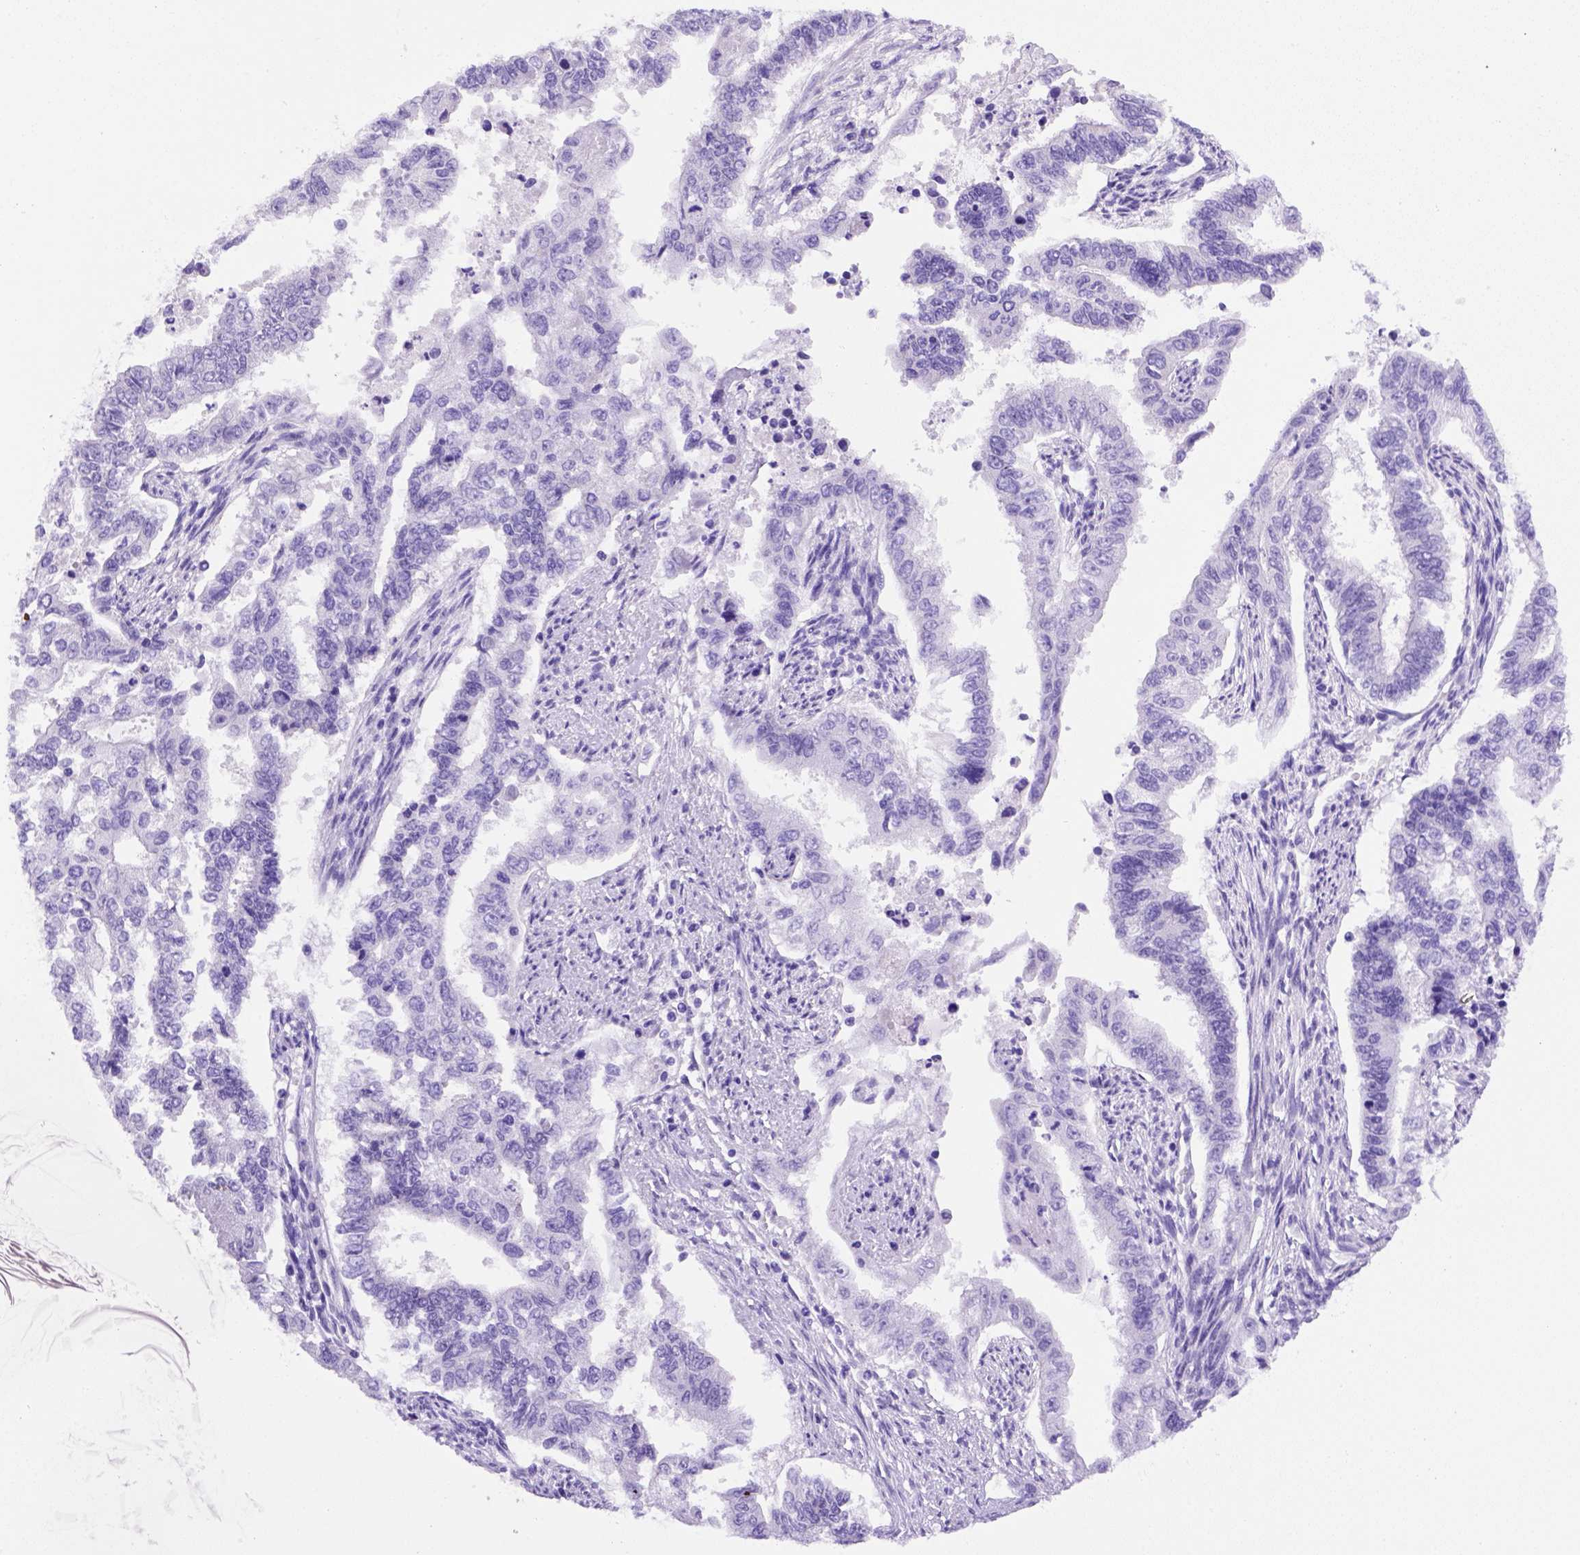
{"staining": {"intensity": "negative", "quantity": "none", "location": "none"}, "tissue": "endometrial cancer", "cell_type": "Tumor cells", "image_type": "cancer", "snomed": [{"axis": "morphology", "description": "Adenocarcinoma, NOS"}, {"axis": "topography", "description": "Uterus"}], "caption": "This is an immunohistochemistry micrograph of human endometrial adenocarcinoma. There is no positivity in tumor cells.", "gene": "FOXI1", "patient": {"sex": "female", "age": 59}}